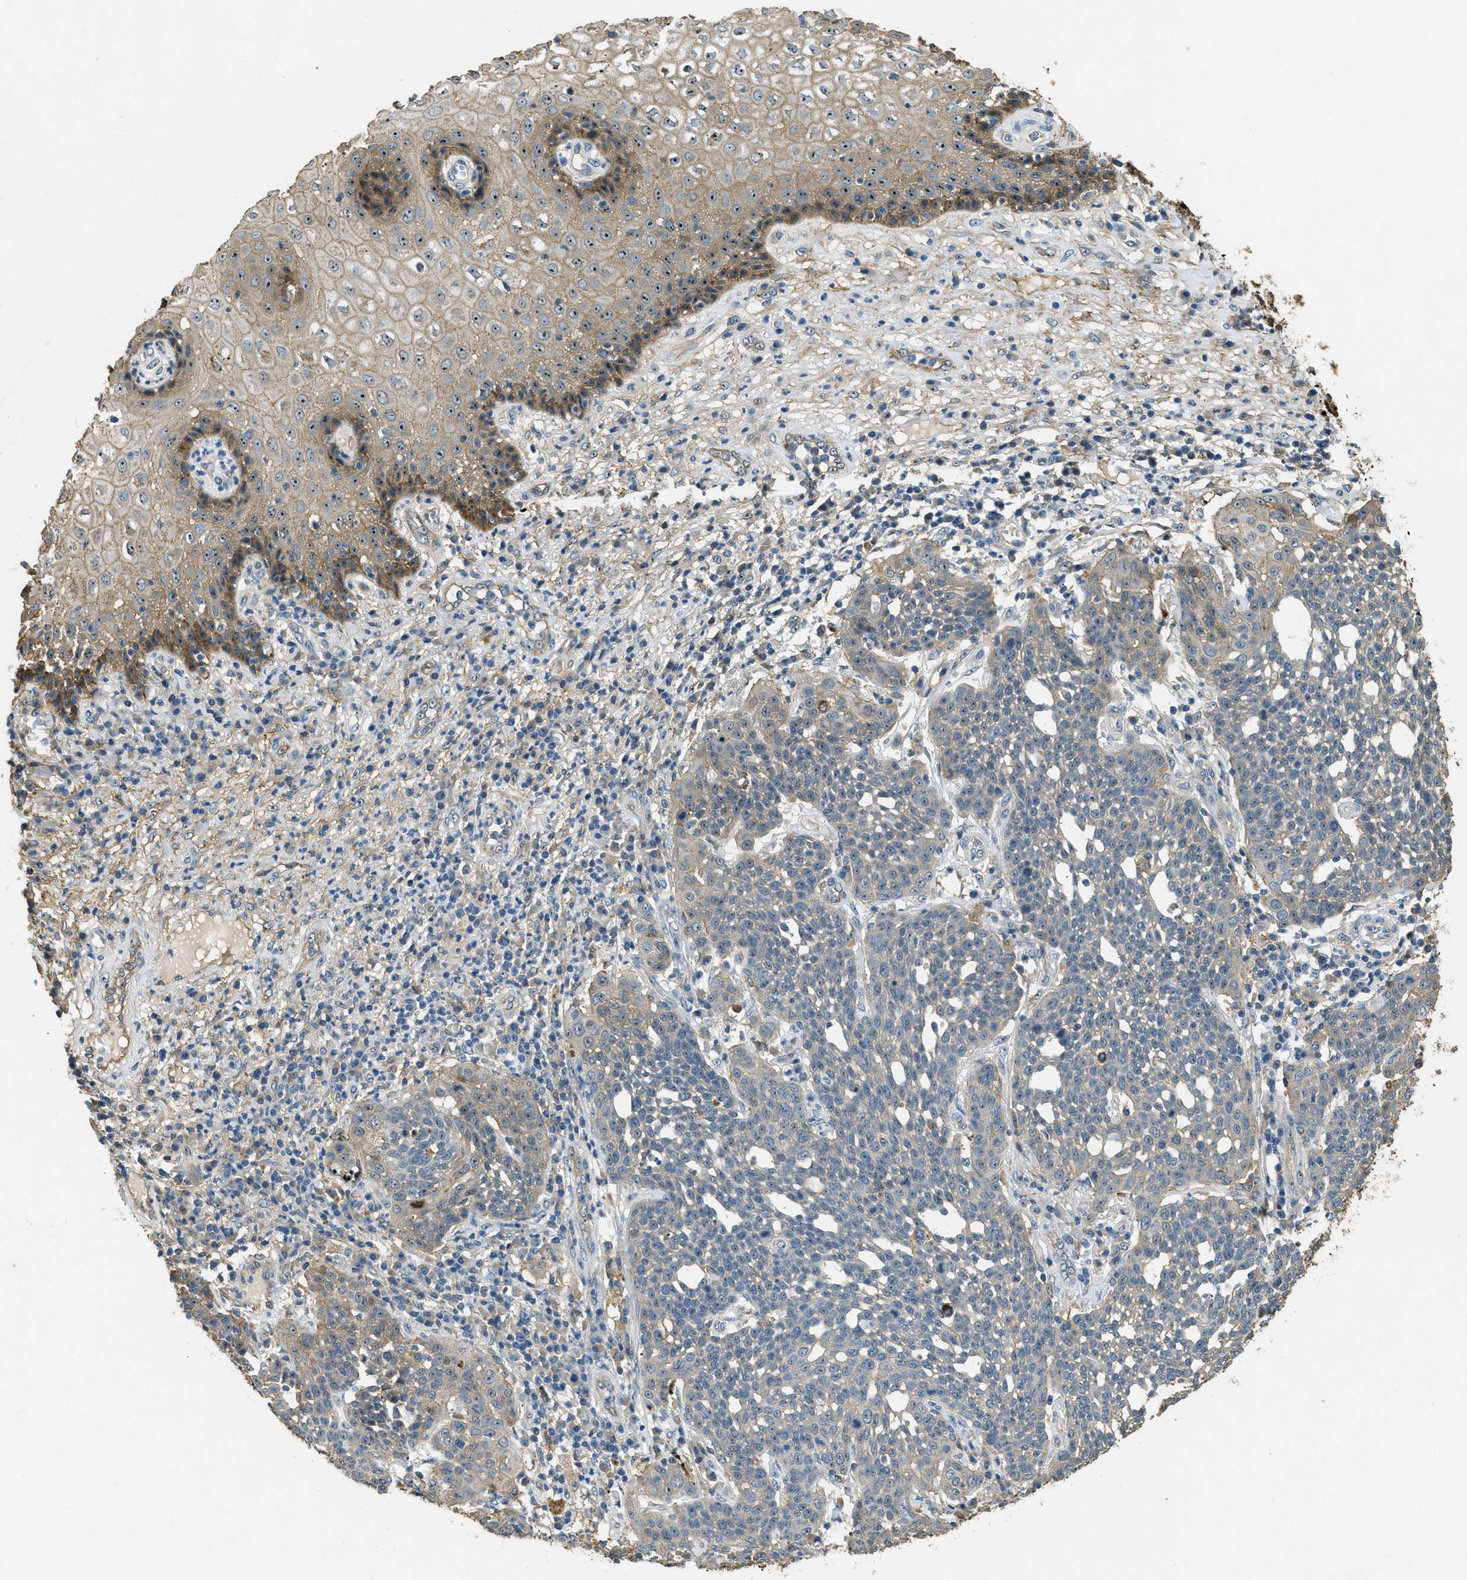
{"staining": {"intensity": "weak", "quantity": "<25%", "location": "cytoplasmic/membranous,nuclear"}, "tissue": "cervical cancer", "cell_type": "Tumor cells", "image_type": "cancer", "snomed": [{"axis": "morphology", "description": "Squamous cell carcinoma, NOS"}, {"axis": "topography", "description": "Cervix"}], "caption": "Photomicrograph shows no protein staining in tumor cells of cervical cancer (squamous cell carcinoma) tissue.", "gene": "OSMR", "patient": {"sex": "female", "age": 34}}